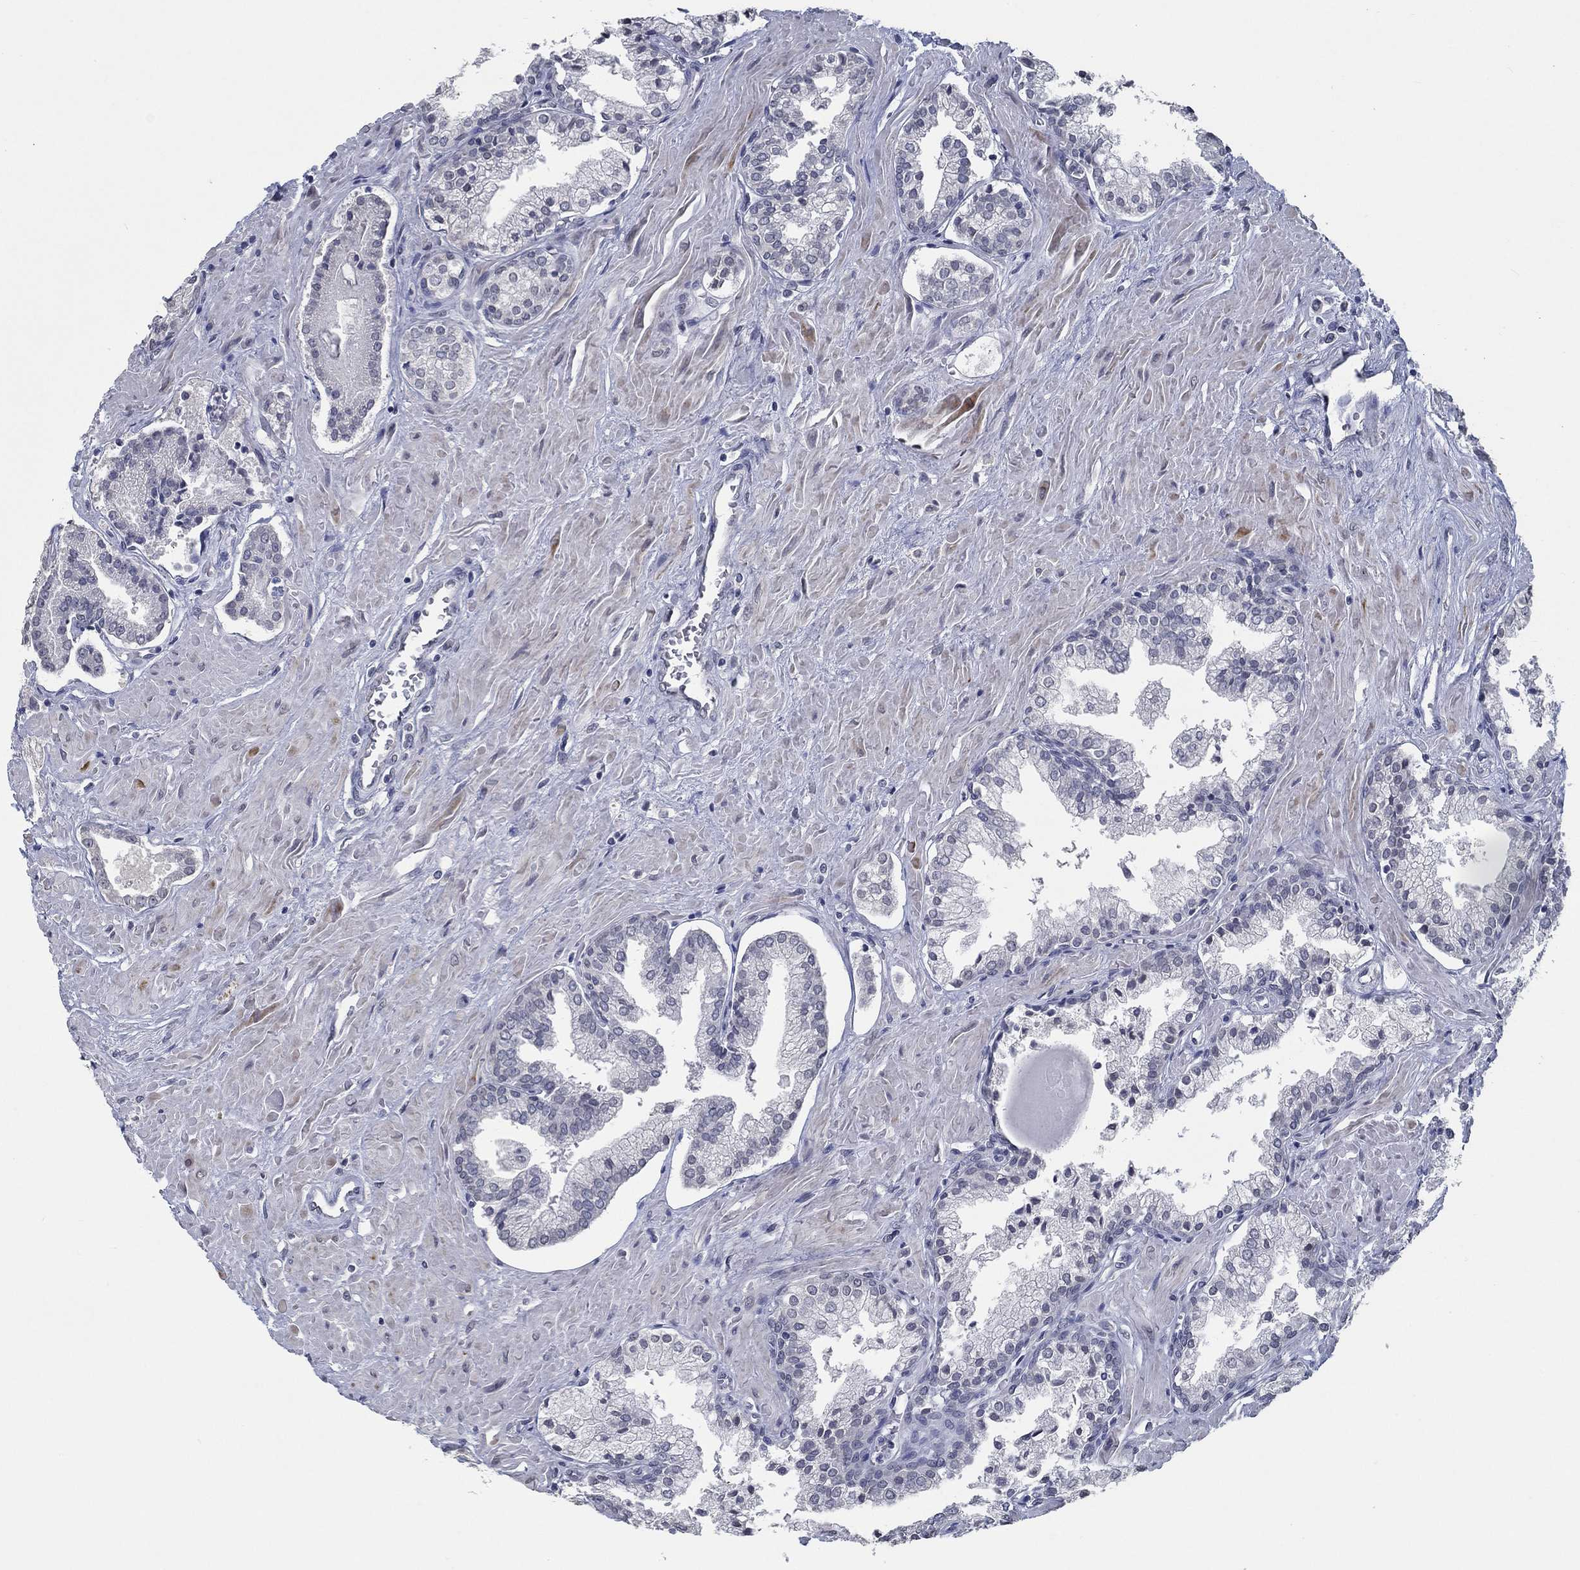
{"staining": {"intensity": "negative", "quantity": "none", "location": "none"}, "tissue": "prostate cancer", "cell_type": "Tumor cells", "image_type": "cancer", "snomed": [{"axis": "morphology", "description": "Adenocarcinoma, NOS"}, {"axis": "topography", "description": "Prostate and seminal vesicle, NOS"}, {"axis": "topography", "description": "Prostate"}], "caption": "A micrograph of adenocarcinoma (prostate) stained for a protein displays no brown staining in tumor cells. (Brightfield microscopy of DAB (3,3'-diaminobenzidine) IHC at high magnification).", "gene": "NUP155", "patient": {"sex": "male", "age": 44}}